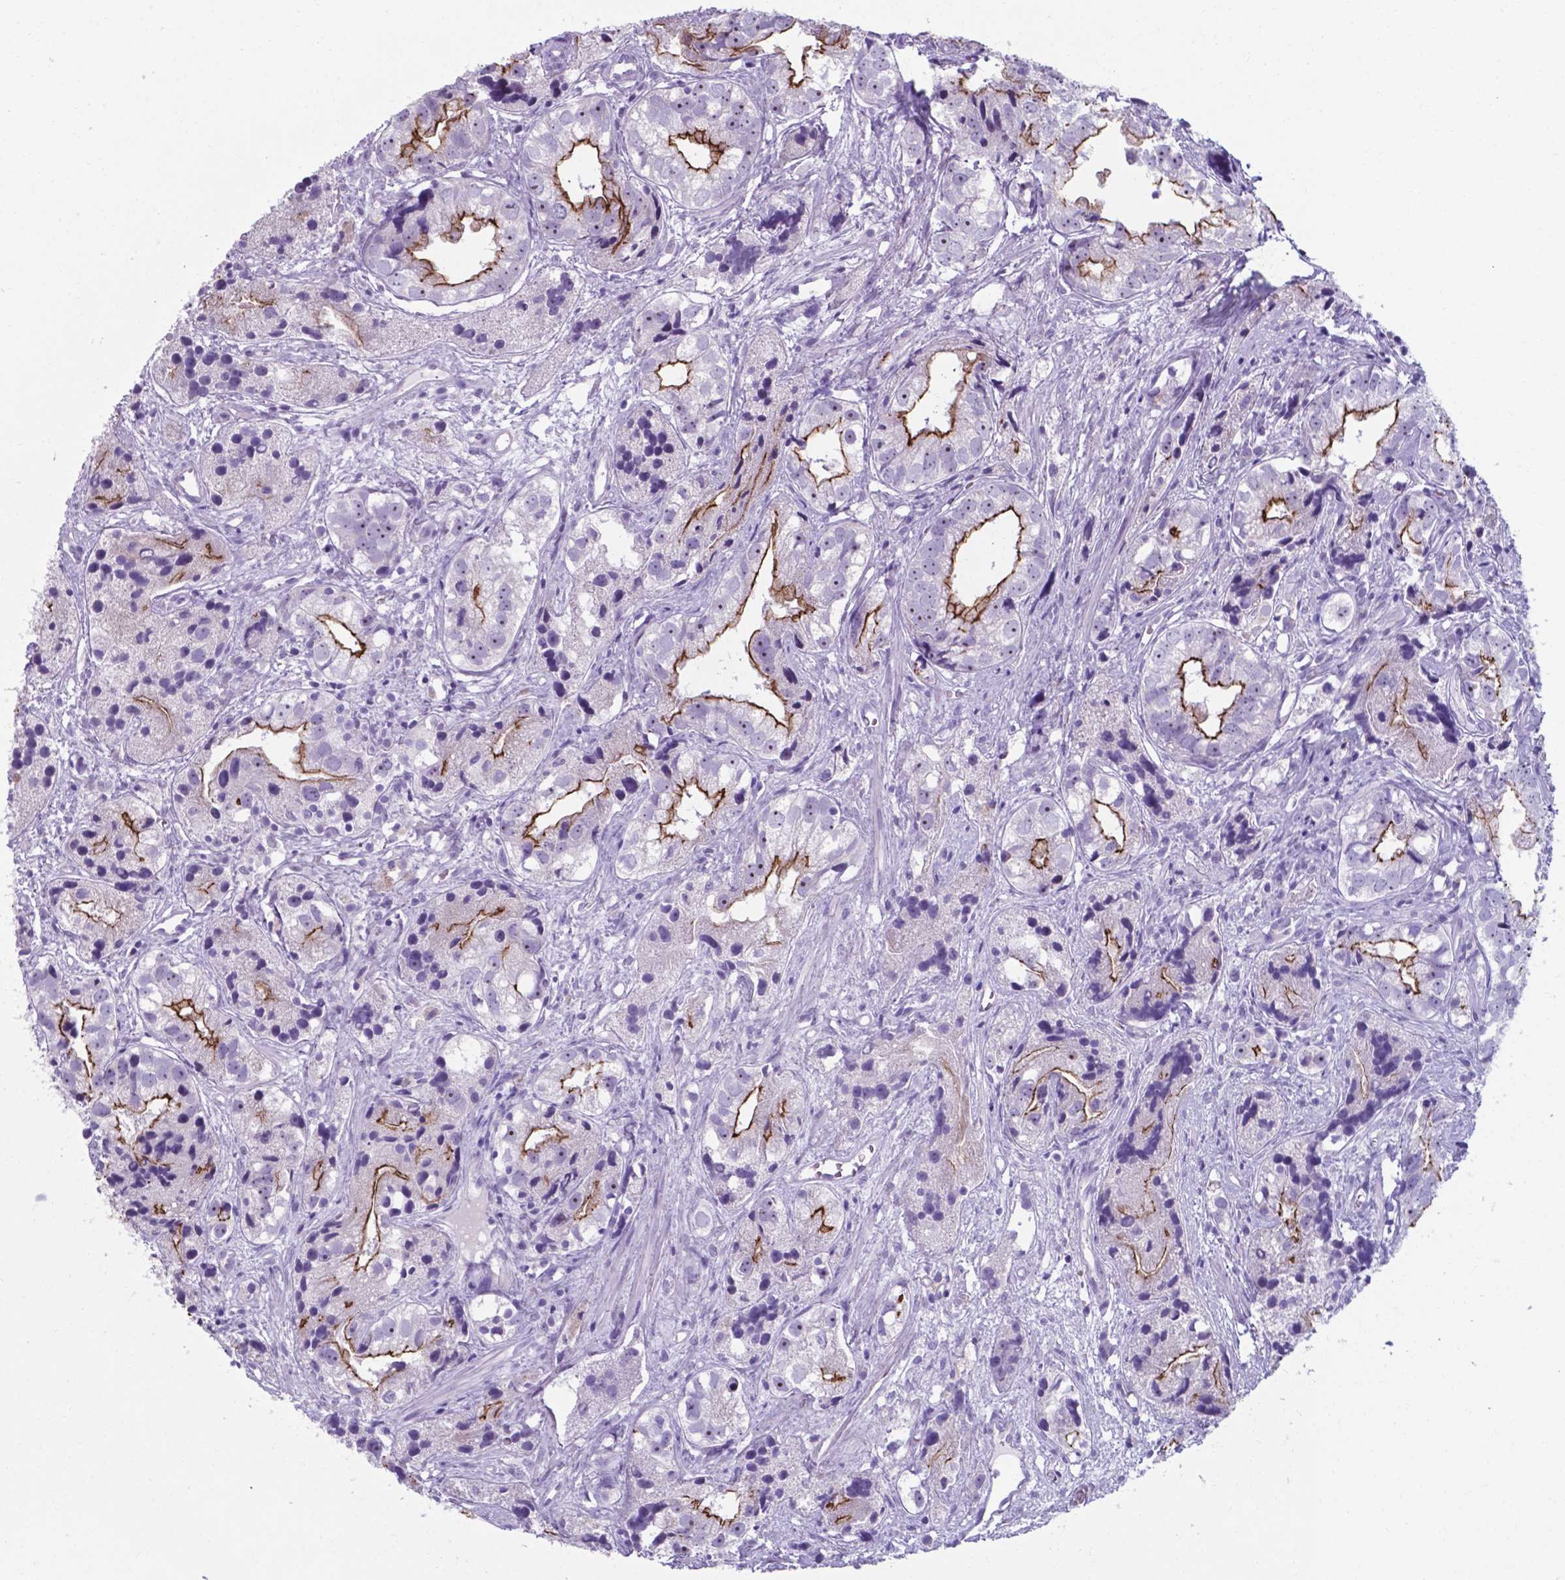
{"staining": {"intensity": "strong", "quantity": "25%-75%", "location": "cytoplasmic/membranous"}, "tissue": "prostate cancer", "cell_type": "Tumor cells", "image_type": "cancer", "snomed": [{"axis": "morphology", "description": "Adenocarcinoma, High grade"}, {"axis": "topography", "description": "Prostate"}], "caption": "The histopathology image reveals a brown stain indicating the presence of a protein in the cytoplasmic/membranous of tumor cells in prostate high-grade adenocarcinoma.", "gene": "AP5B1", "patient": {"sex": "male", "age": 68}}